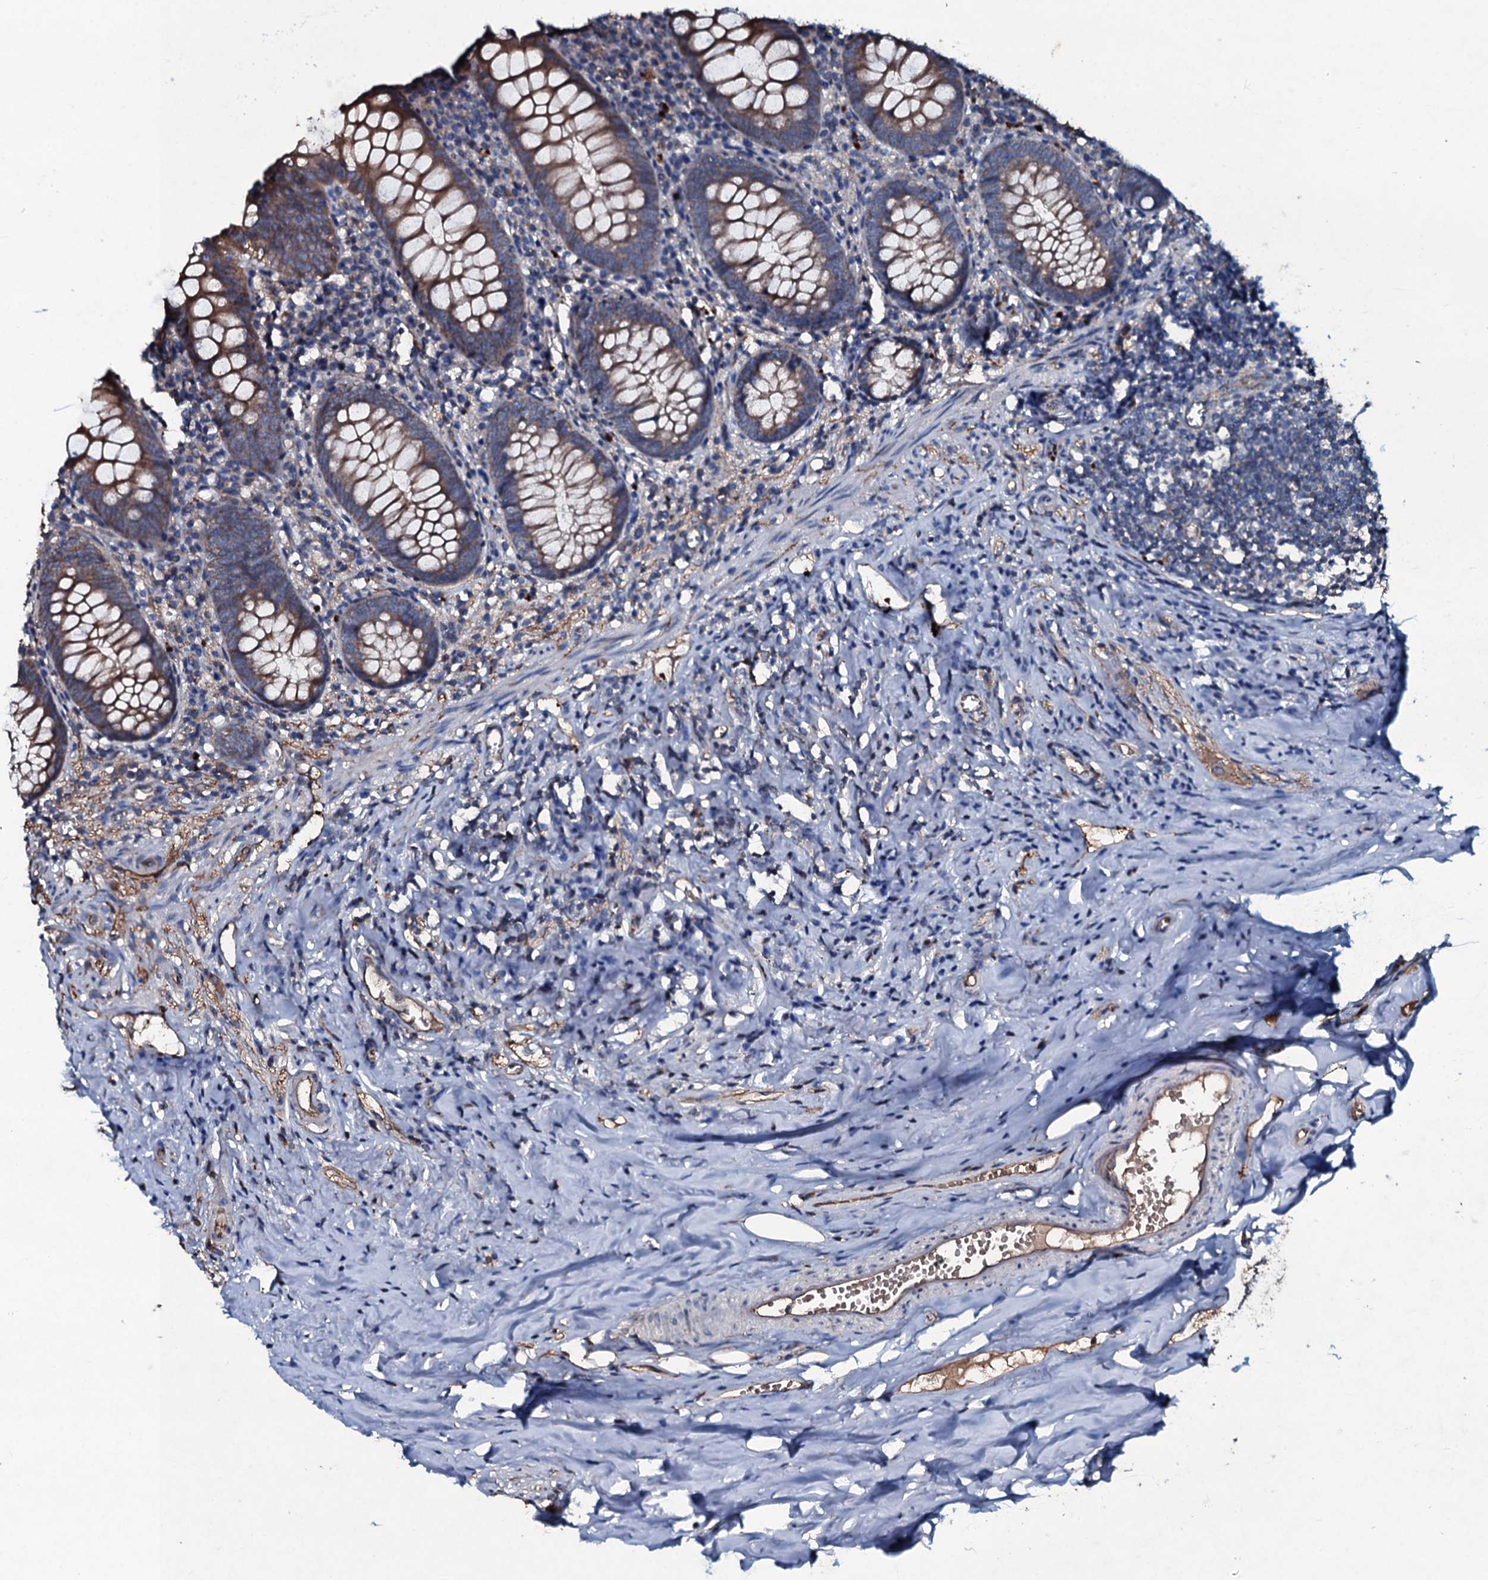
{"staining": {"intensity": "moderate", "quantity": ">75%", "location": "cytoplasmic/membranous"}, "tissue": "appendix", "cell_type": "Glandular cells", "image_type": "normal", "snomed": [{"axis": "morphology", "description": "Normal tissue, NOS"}, {"axis": "topography", "description": "Appendix"}], "caption": "Immunohistochemistry photomicrograph of unremarkable appendix: appendix stained using IHC reveals medium levels of moderate protein expression localized specifically in the cytoplasmic/membranous of glandular cells, appearing as a cytoplasmic/membranous brown color.", "gene": "DMAC2", "patient": {"sex": "female", "age": 51}}